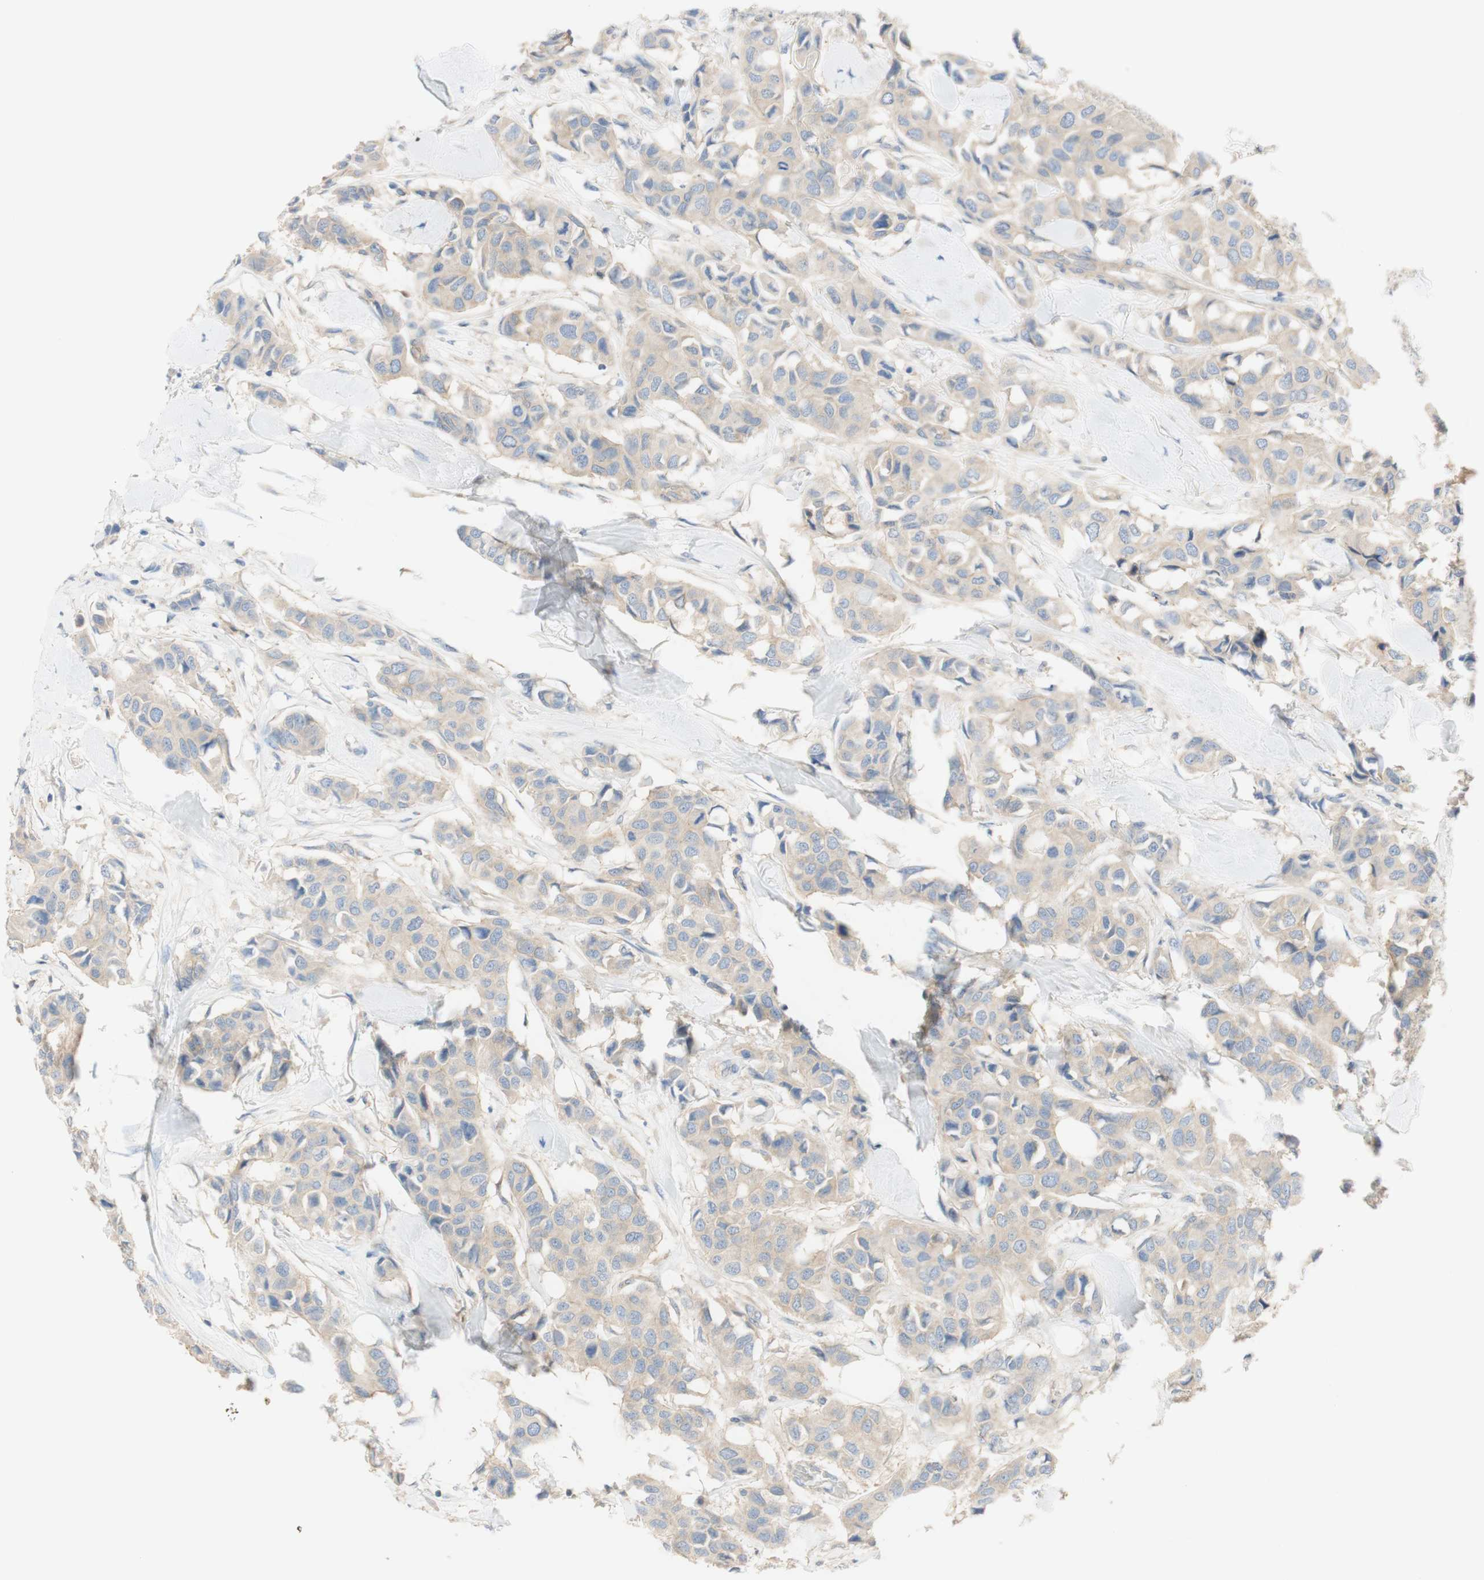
{"staining": {"intensity": "weak", "quantity": ">75%", "location": "cytoplasmic/membranous"}, "tissue": "breast cancer", "cell_type": "Tumor cells", "image_type": "cancer", "snomed": [{"axis": "morphology", "description": "Duct carcinoma"}, {"axis": "topography", "description": "Breast"}], "caption": "A low amount of weak cytoplasmic/membranous expression is identified in about >75% of tumor cells in breast infiltrating ductal carcinoma tissue. The protein of interest is shown in brown color, while the nuclei are stained blue.", "gene": "ATP2B1", "patient": {"sex": "female", "age": 80}}